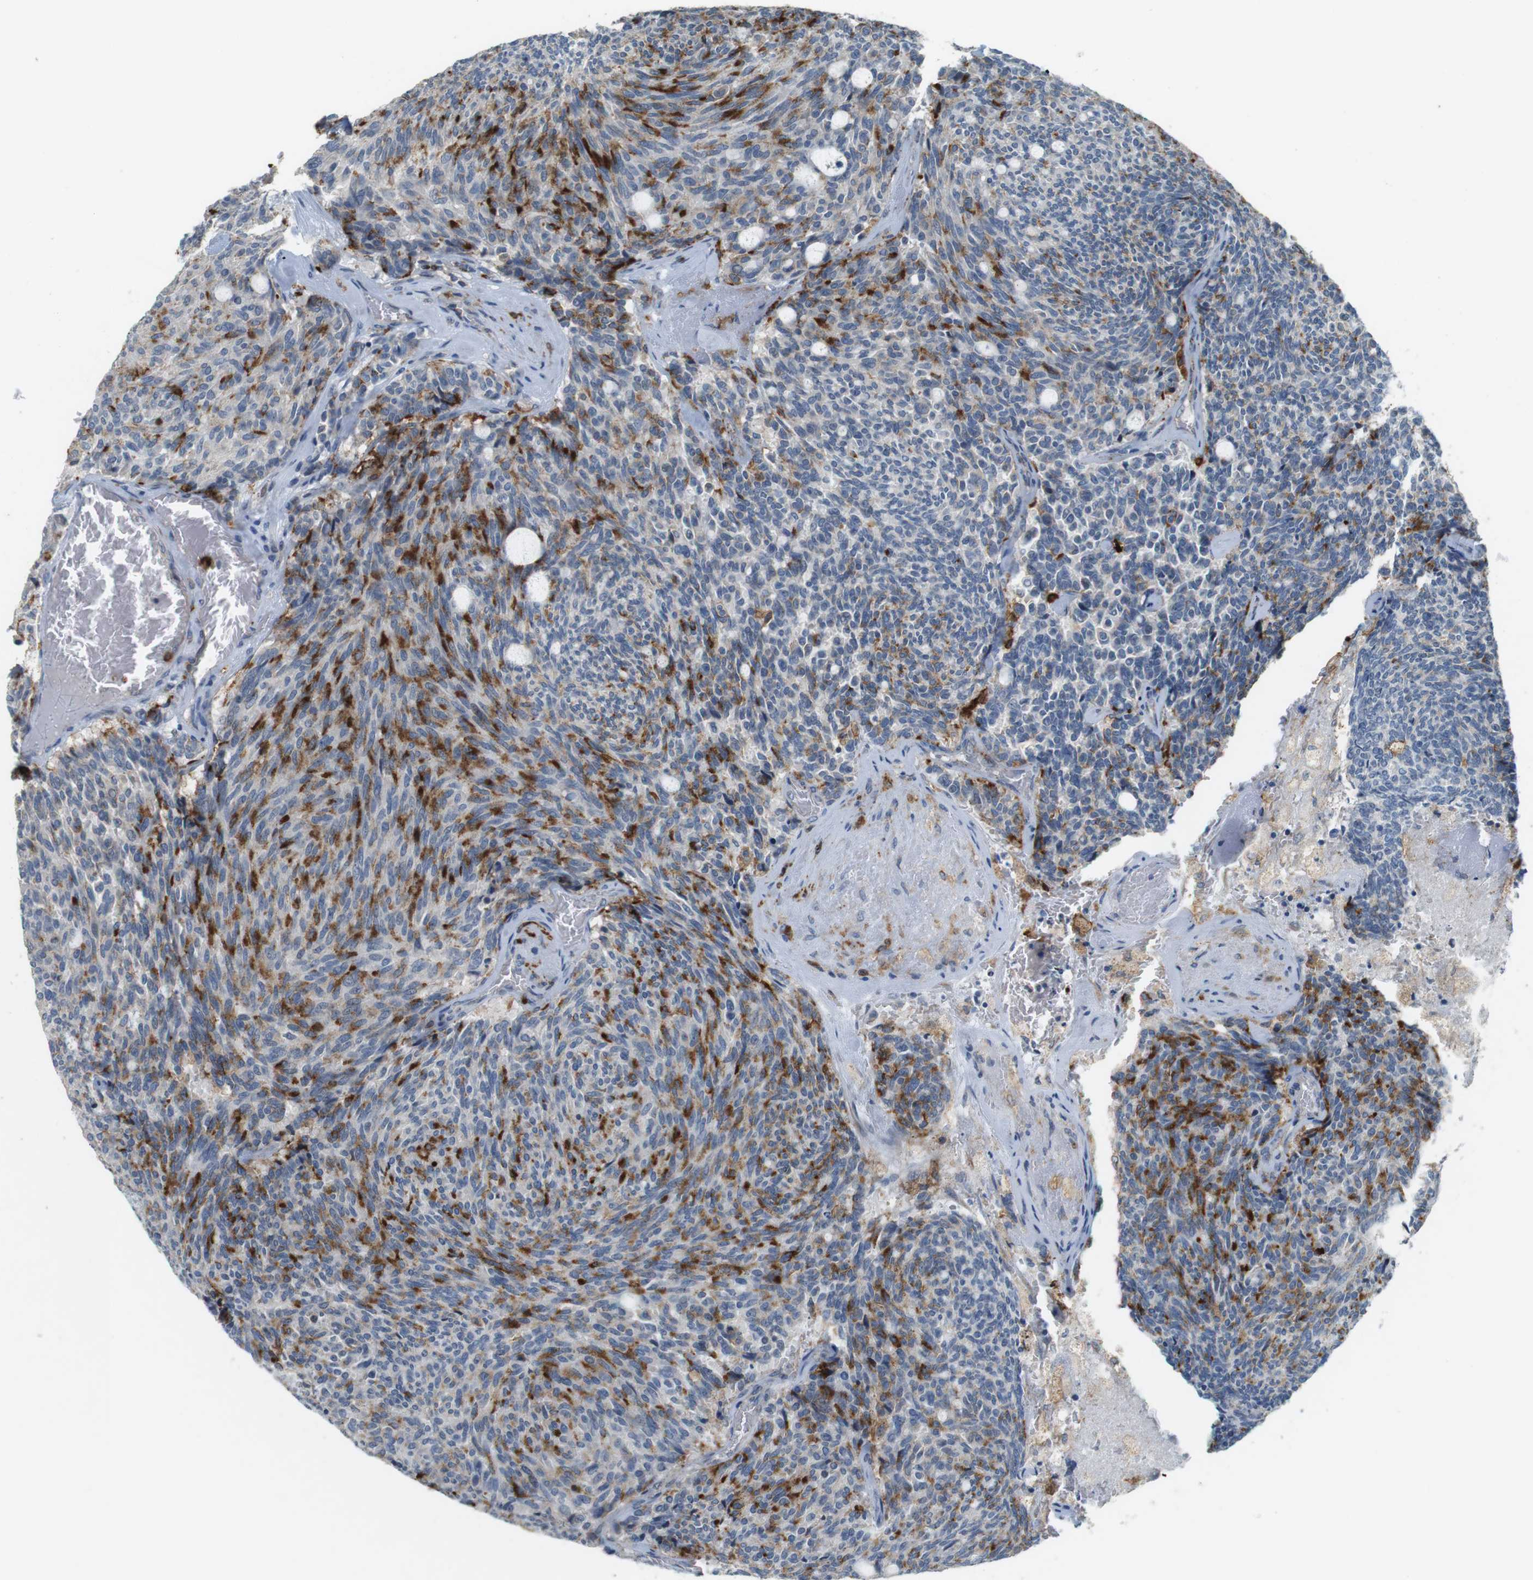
{"staining": {"intensity": "moderate", "quantity": "25%-75%", "location": "cytoplasmic/membranous"}, "tissue": "carcinoid", "cell_type": "Tumor cells", "image_type": "cancer", "snomed": [{"axis": "morphology", "description": "Carcinoid, malignant, NOS"}, {"axis": "topography", "description": "Pancreas"}], "caption": "Immunohistochemistry image of neoplastic tissue: carcinoid stained using immunohistochemistry exhibits medium levels of moderate protein expression localized specifically in the cytoplasmic/membranous of tumor cells, appearing as a cytoplasmic/membranous brown color.", "gene": "HLA-DRA", "patient": {"sex": "female", "age": 54}}